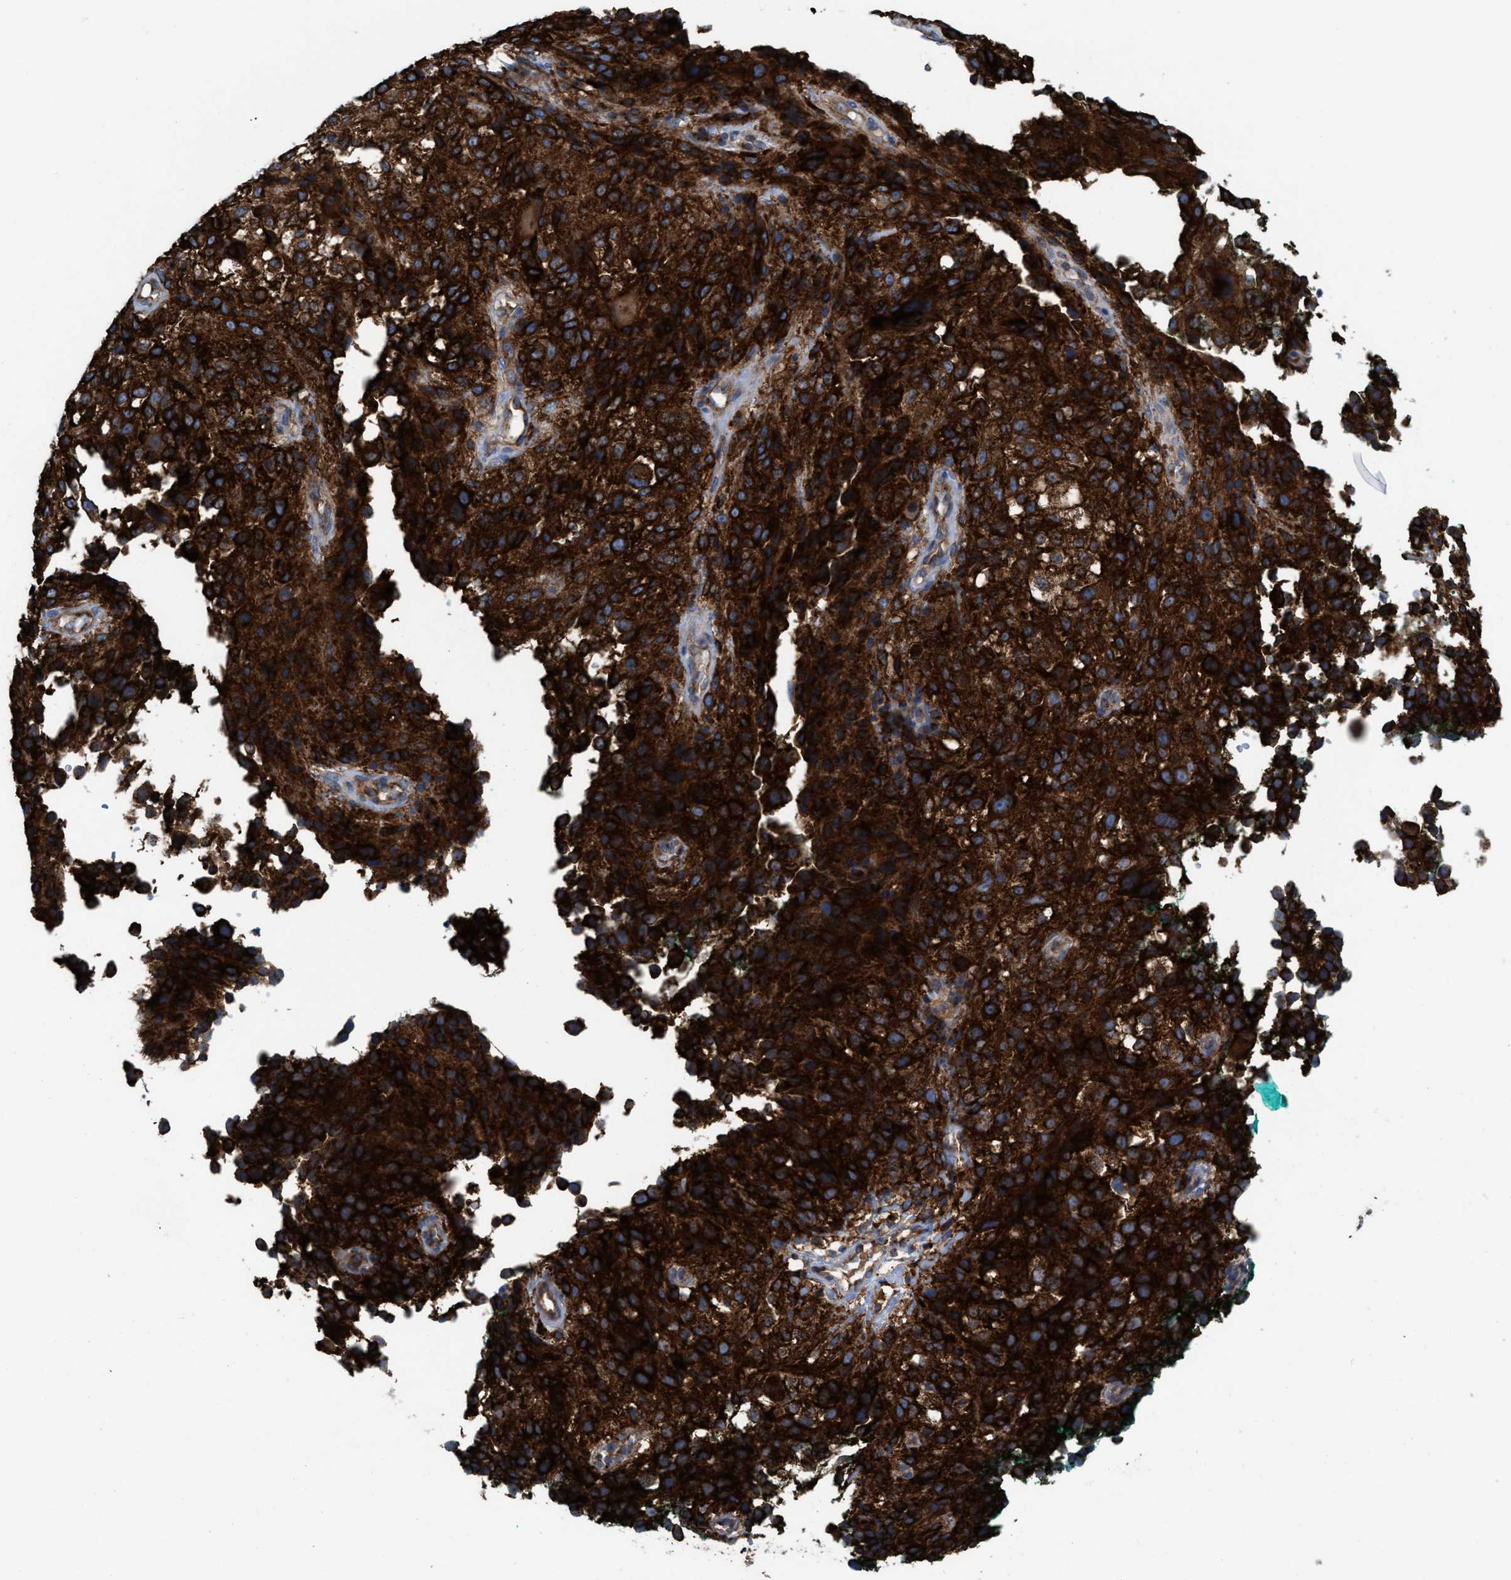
{"staining": {"intensity": "strong", "quantity": ">75%", "location": "cytoplasmic/membranous"}, "tissue": "melanoma", "cell_type": "Tumor cells", "image_type": "cancer", "snomed": [{"axis": "morphology", "description": "Necrosis, NOS"}, {"axis": "morphology", "description": "Malignant melanoma, NOS"}, {"axis": "topography", "description": "Skin"}], "caption": "Protein analysis of melanoma tissue demonstrates strong cytoplasmic/membranous positivity in about >75% of tumor cells.", "gene": "NYAP1", "patient": {"sex": "female", "age": 87}}